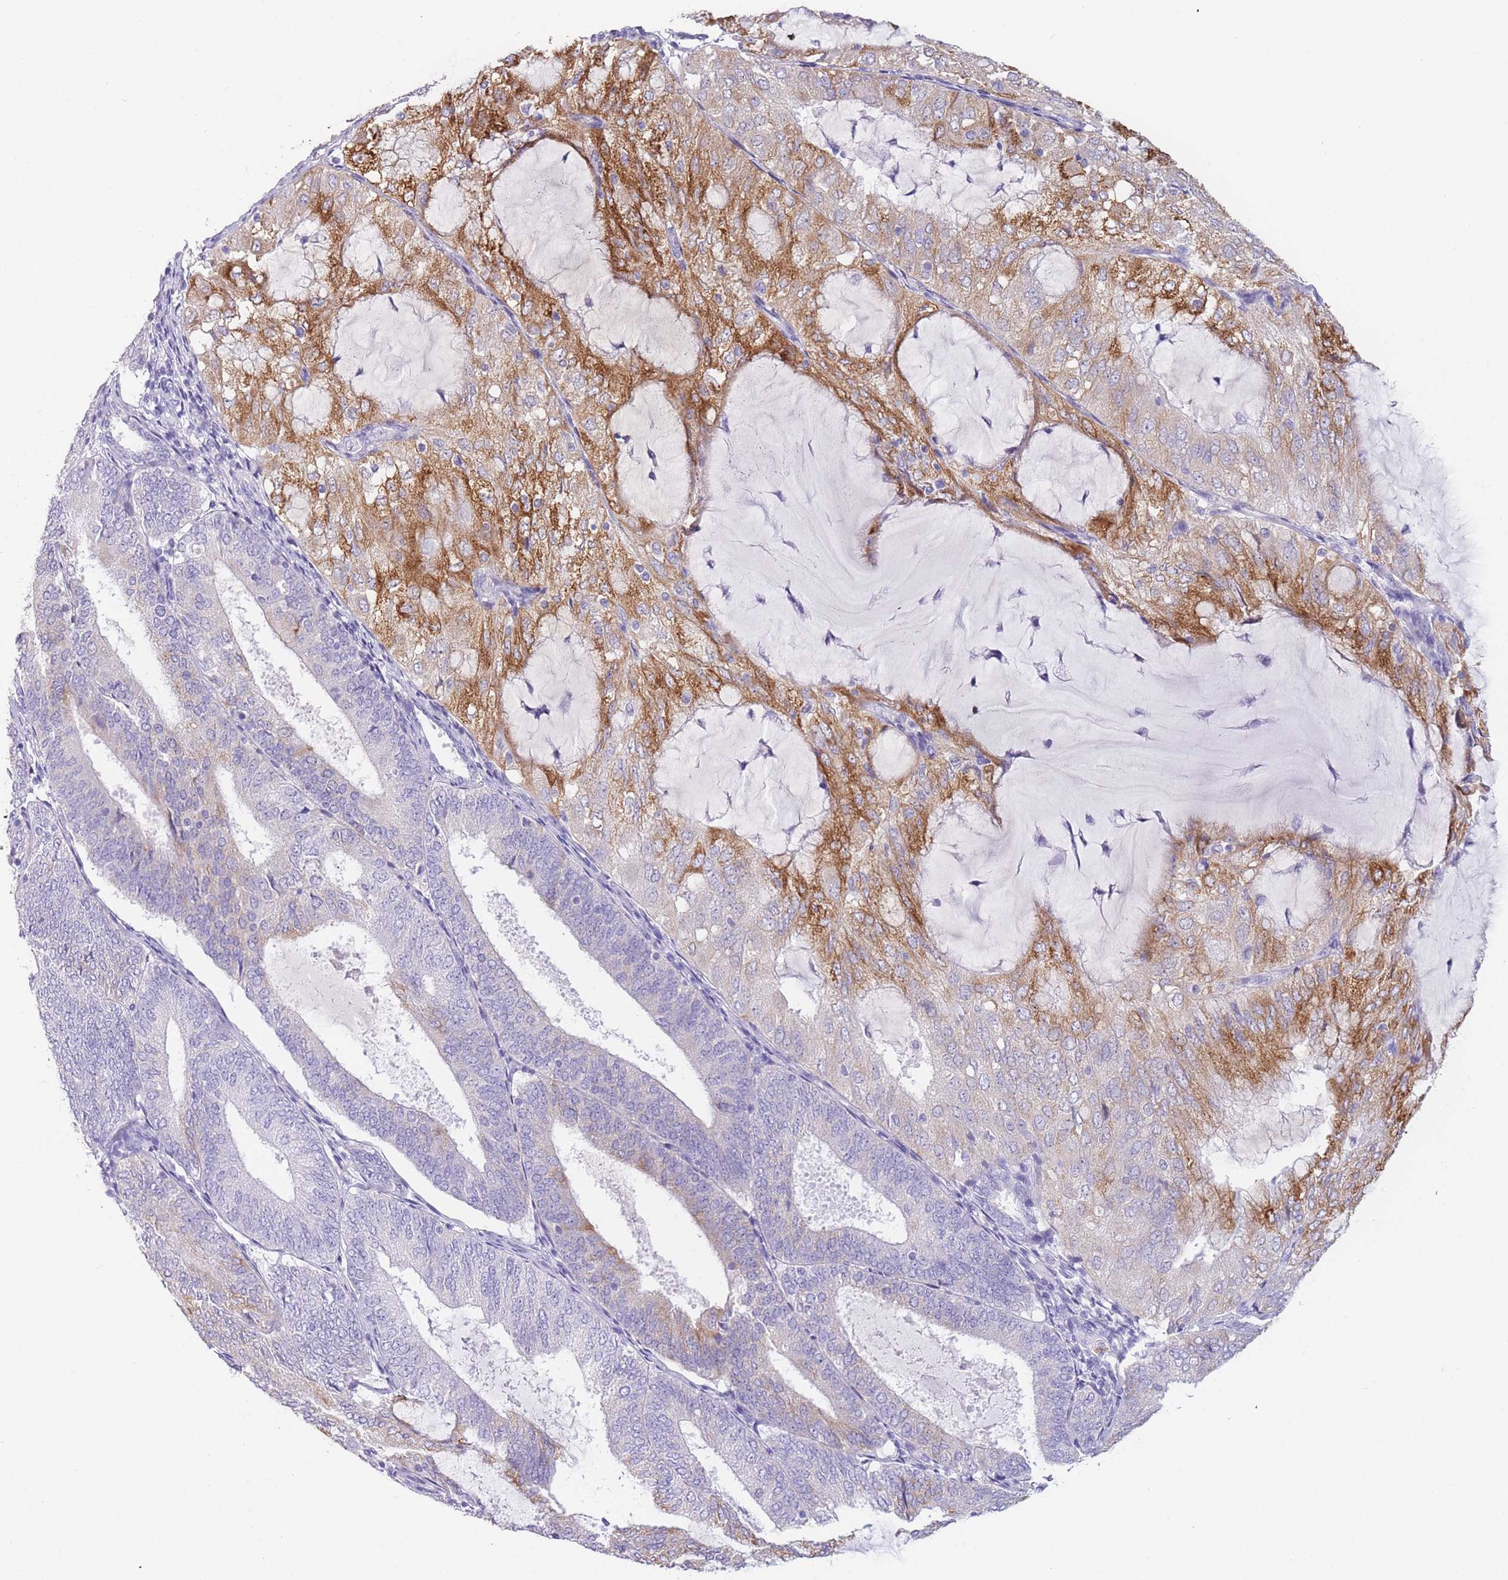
{"staining": {"intensity": "moderate", "quantity": "25%-75%", "location": "cytoplasmic/membranous"}, "tissue": "endometrial cancer", "cell_type": "Tumor cells", "image_type": "cancer", "snomed": [{"axis": "morphology", "description": "Adenocarcinoma, NOS"}, {"axis": "topography", "description": "Endometrium"}], "caption": "Immunohistochemistry (IHC) staining of adenocarcinoma (endometrial), which displays medium levels of moderate cytoplasmic/membranous expression in about 25%-75% of tumor cells indicating moderate cytoplasmic/membranous protein expression. The staining was performed using DAB (3,3'-diaminobenzidine) (brown) for protein detection and nuclei were counterstained in hematoxylin (blue).", "gene": "ZNF627", "patient": {"sex": "female", "age": 81}}